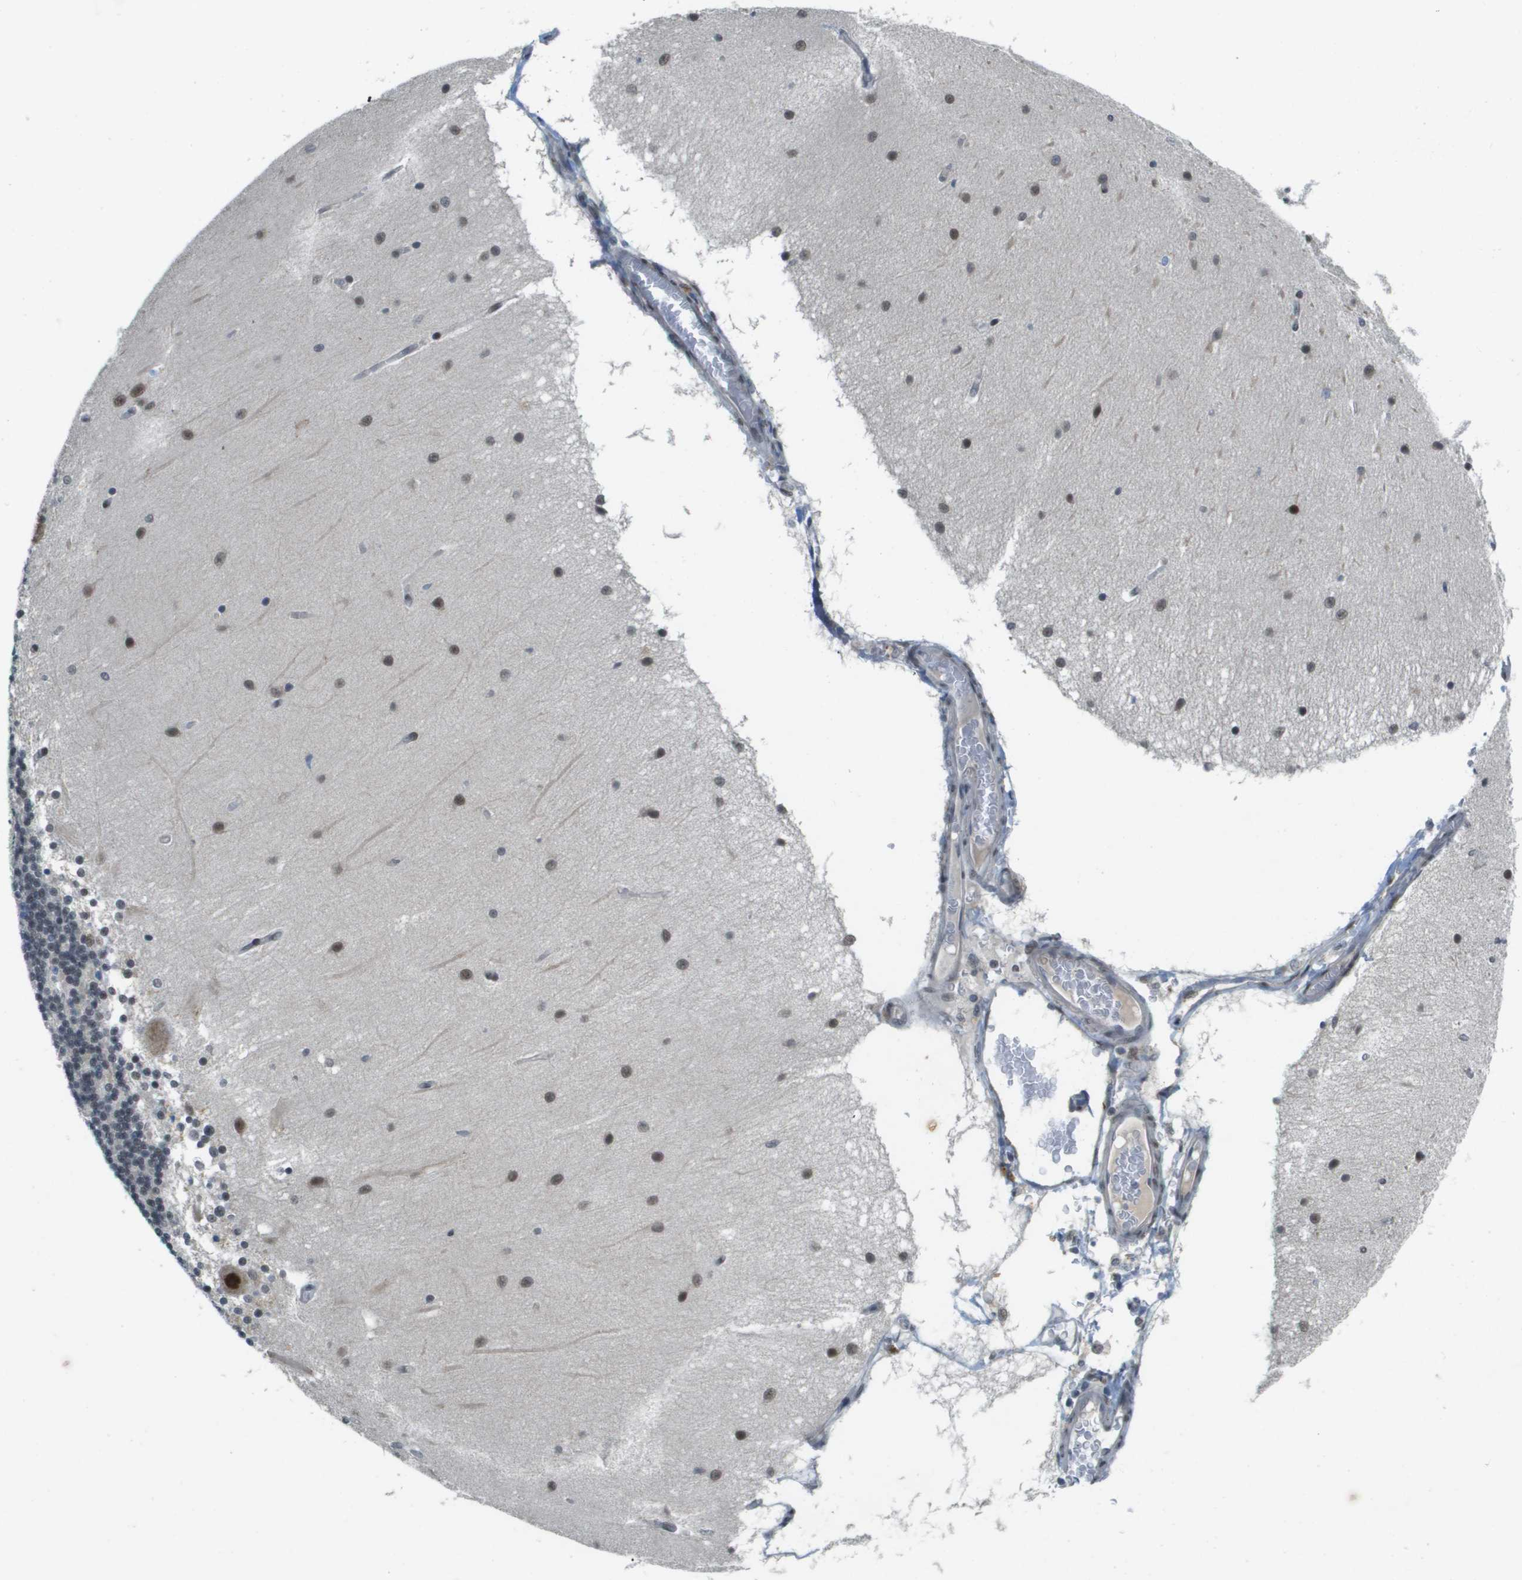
{"staining": {"intensity": "moderate", "quantity": "25%-75%", "location": "nuclear"}, "tissue": "cerebellum", "cell_type": "Cells in granular layer", "image_type": "normal", "snomed": [{"axis": "morphology", "description": "Normal tissue, NOS"}, {"axis": "topography", "description": "Cerebellum"}], "caption": "Protein staining of normal cerebellum shows moderate nuclear expression in about 25%-75% of cells in granular layer. The staining was performed using DAB (3,3'-diaminobenzidine) to visualize the protein expression in brown, while the nuclei were stained in blue with hematoxylin (Magnification: 20x).", "gene": "ARID1B", "patient": {"sex": "female", "age": 54}}